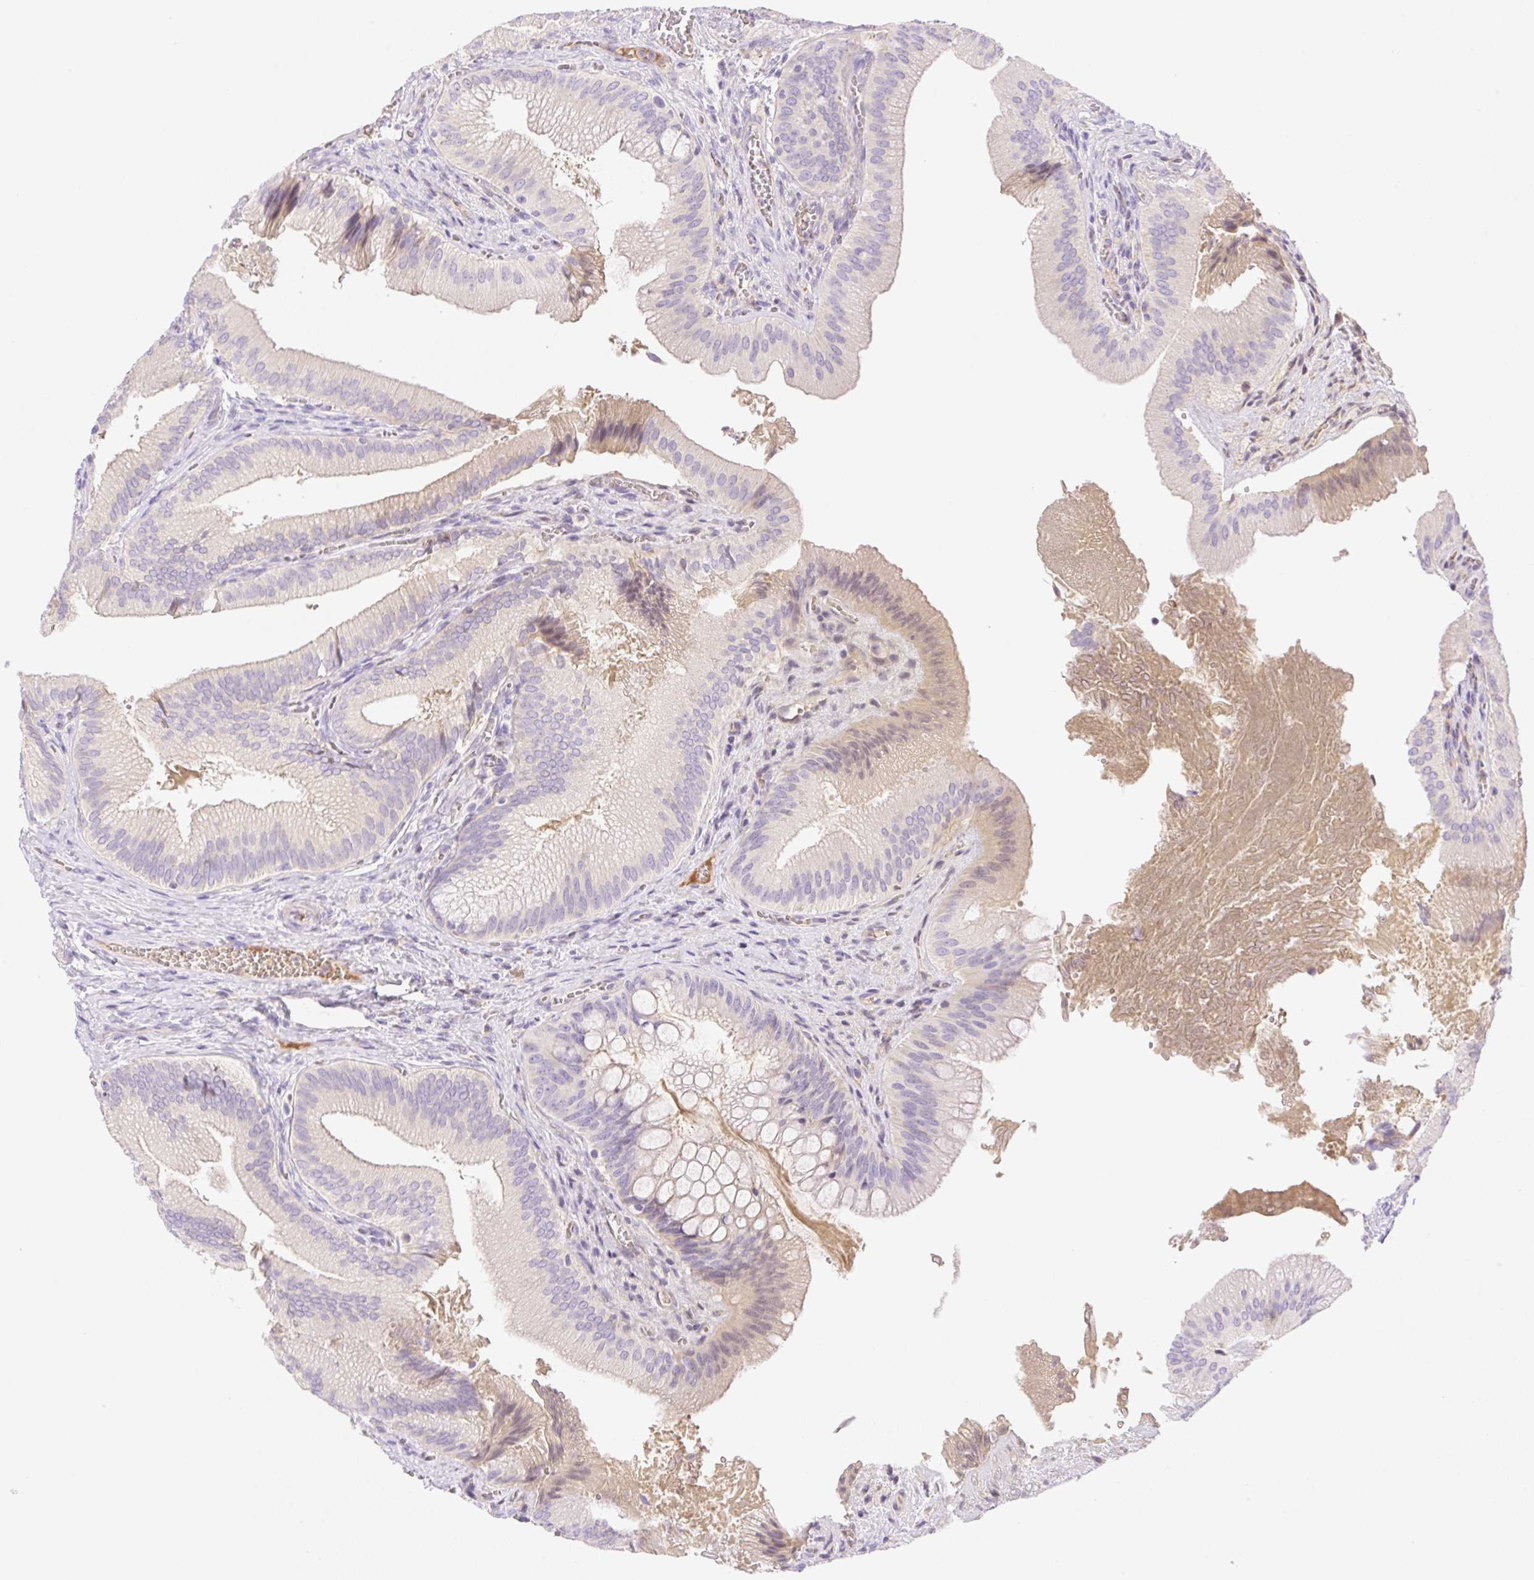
{"staining": {"intensity": "weak", "quantity": "25%-75%", "location": "cytoplasmic/membranous"}, "tissue": "gallbladder", "cell_type": "Glandular cells", "image_type": "normal", "snomed": [{"axis": "morphology", "description": "Normal tissue, NOS"}, {"axis": "topography", "description": "Gallbladder"}], "caption": "Gallbladder was stained to show a protein in brown. There is low levels of weak cytoplasmic/membranous staining in approximately 25%-75% of glandular cells. Nuclei are stained in blue.", "gene": "DENND5A", "patient": {"sex": "male", "age": 17}}